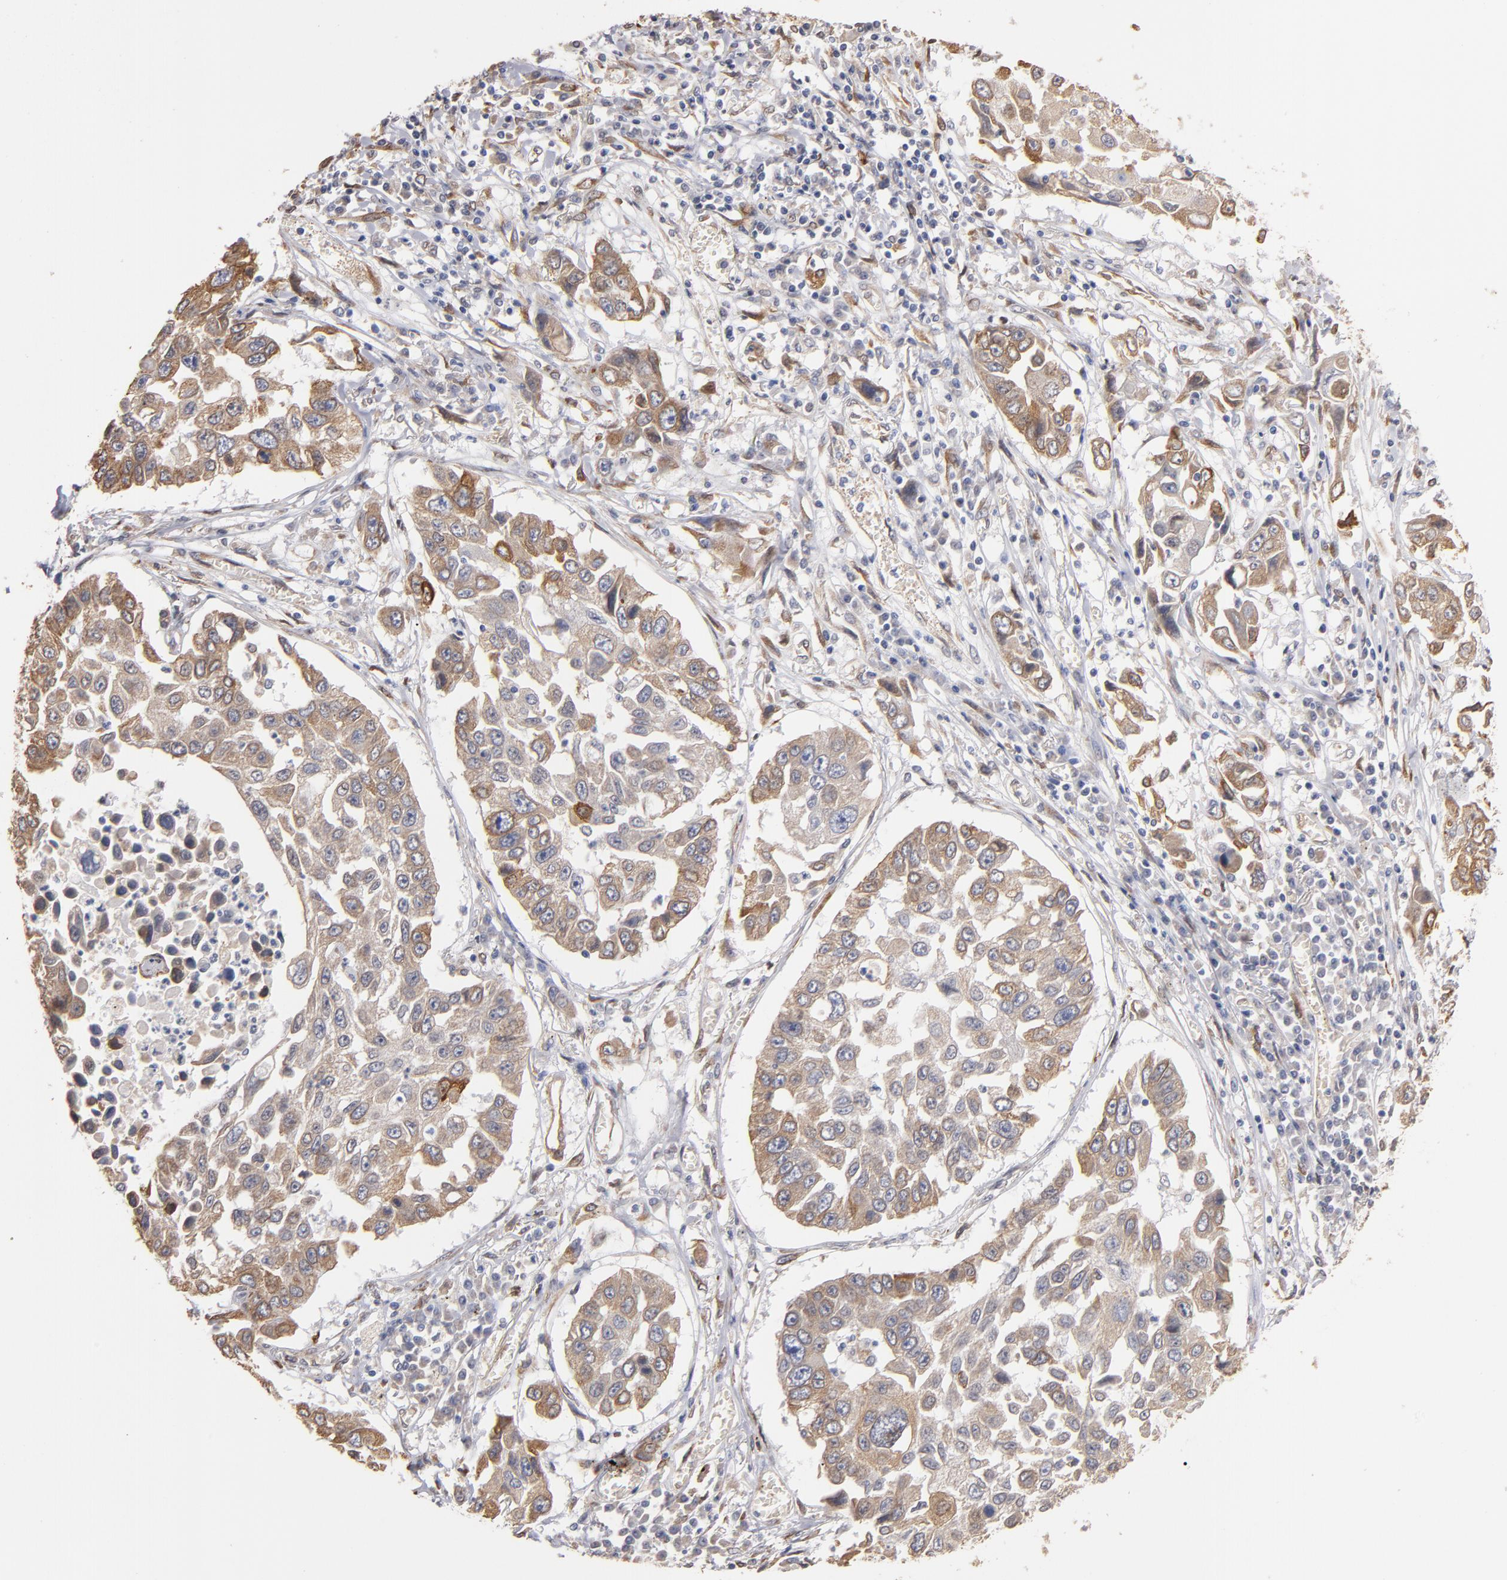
{"staining": {"intensity": "moderate", "quantity": ">75%", "location": "cytoplasmic/membranous"}, "tissue": "lung cancer", "cell_type": "Tumor cells", "image_type": "cancer", "snomed": [{"axis": "morphology", "description": "Squamous cell carcinoma, NOS"}, {"axis": "topography", "description": "Lung"}], "caption": "Protein staining displays moderate cytoplasmic/membranous staining in approximately >75% of tumor cells in lung cancer (squamous cell carcinoma).", "gene": "PGRMC1", "patient": {"sex": "male", "age": 71}}